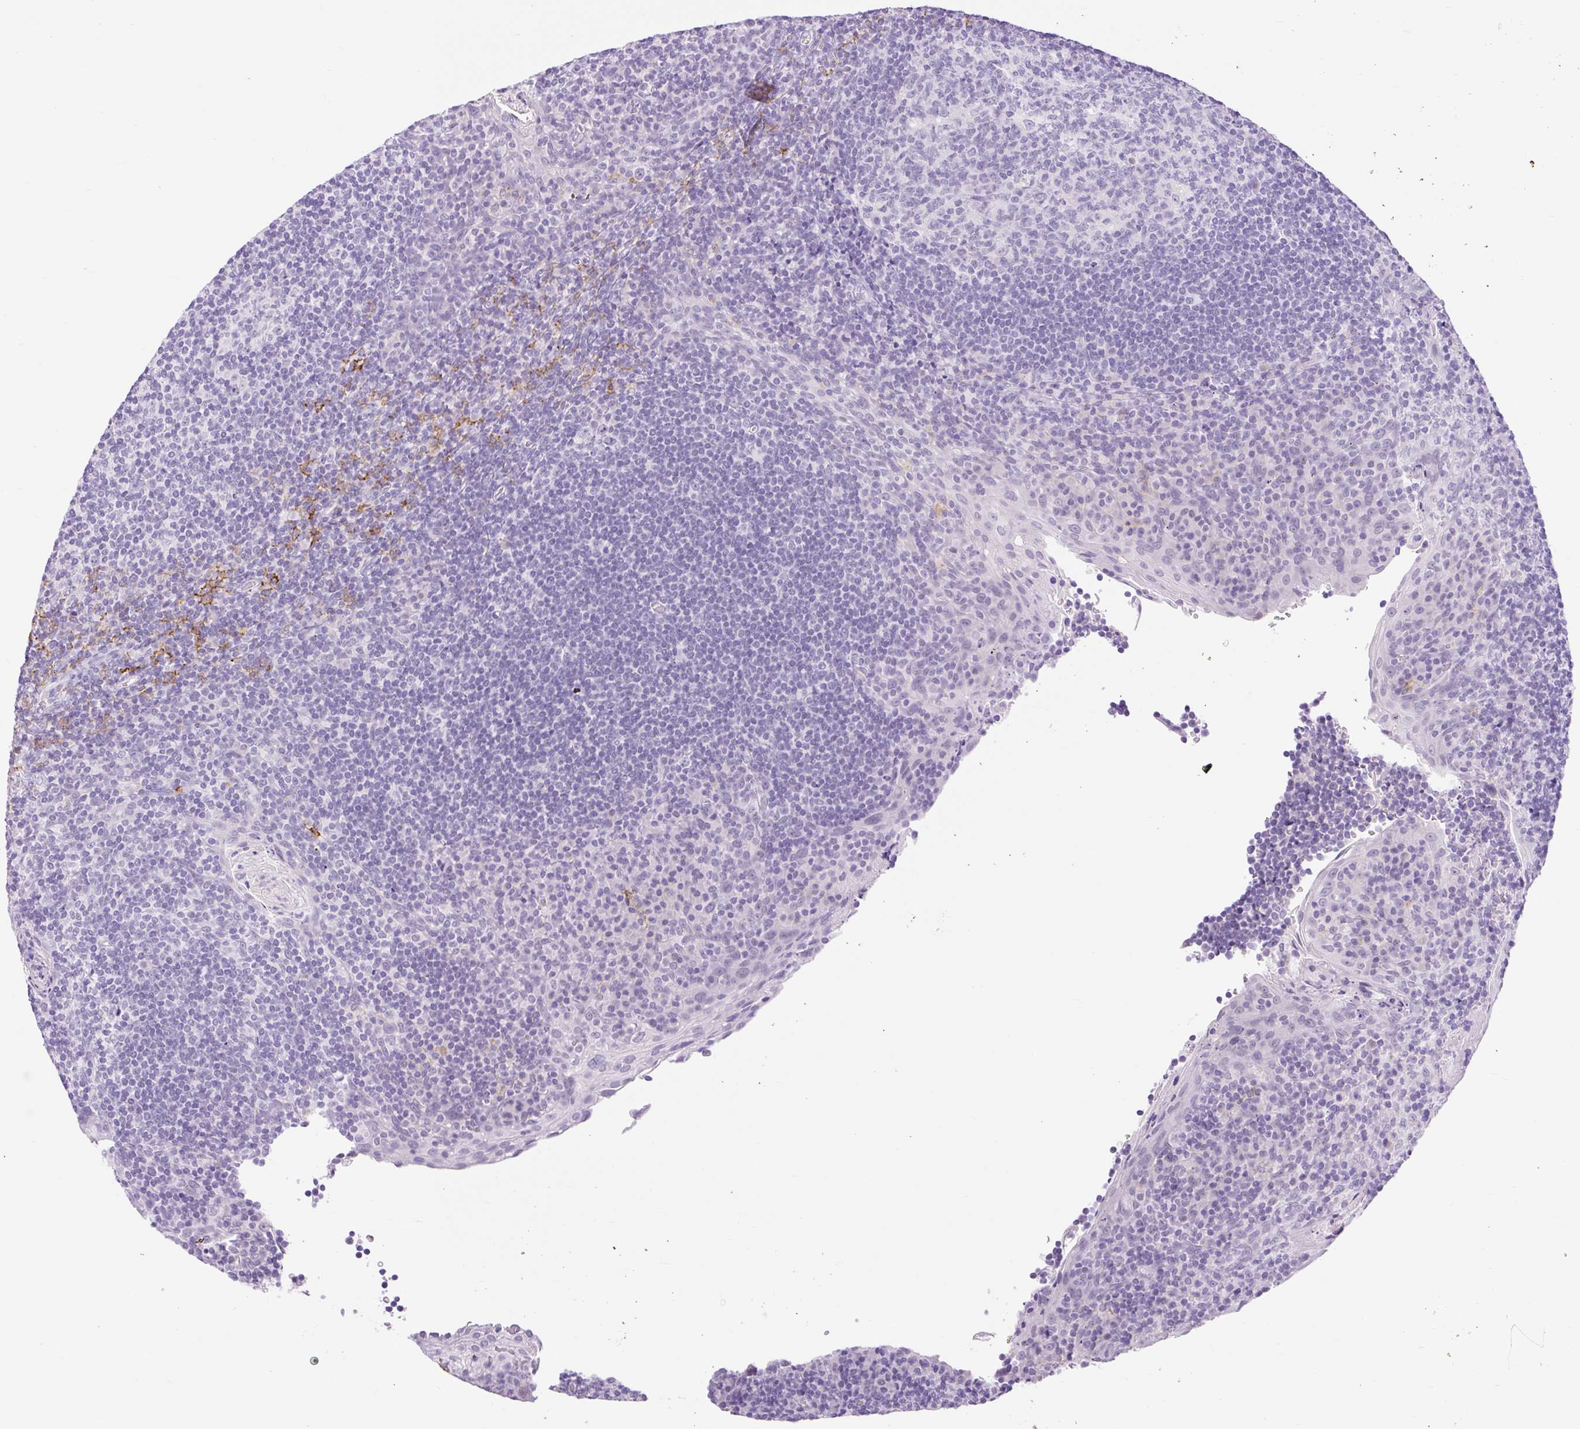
{"staining": {"intensity": "negative", "quantity": "none", "location": "none"}, "tissue": "tonsil", "cell_type": "Germinal center cells", "image_type": "normal", "snomed": [{"axis": "morphology", "description": "Normal tissue, NOS"}, {"axis": "topography", "description": "Tonsil"}], "caption": "The micrograph shows no significant expression in germinal center cells of tonsil.", "gene": "SIGLEC1", "patient": {"sex": "male", "age": 17}}